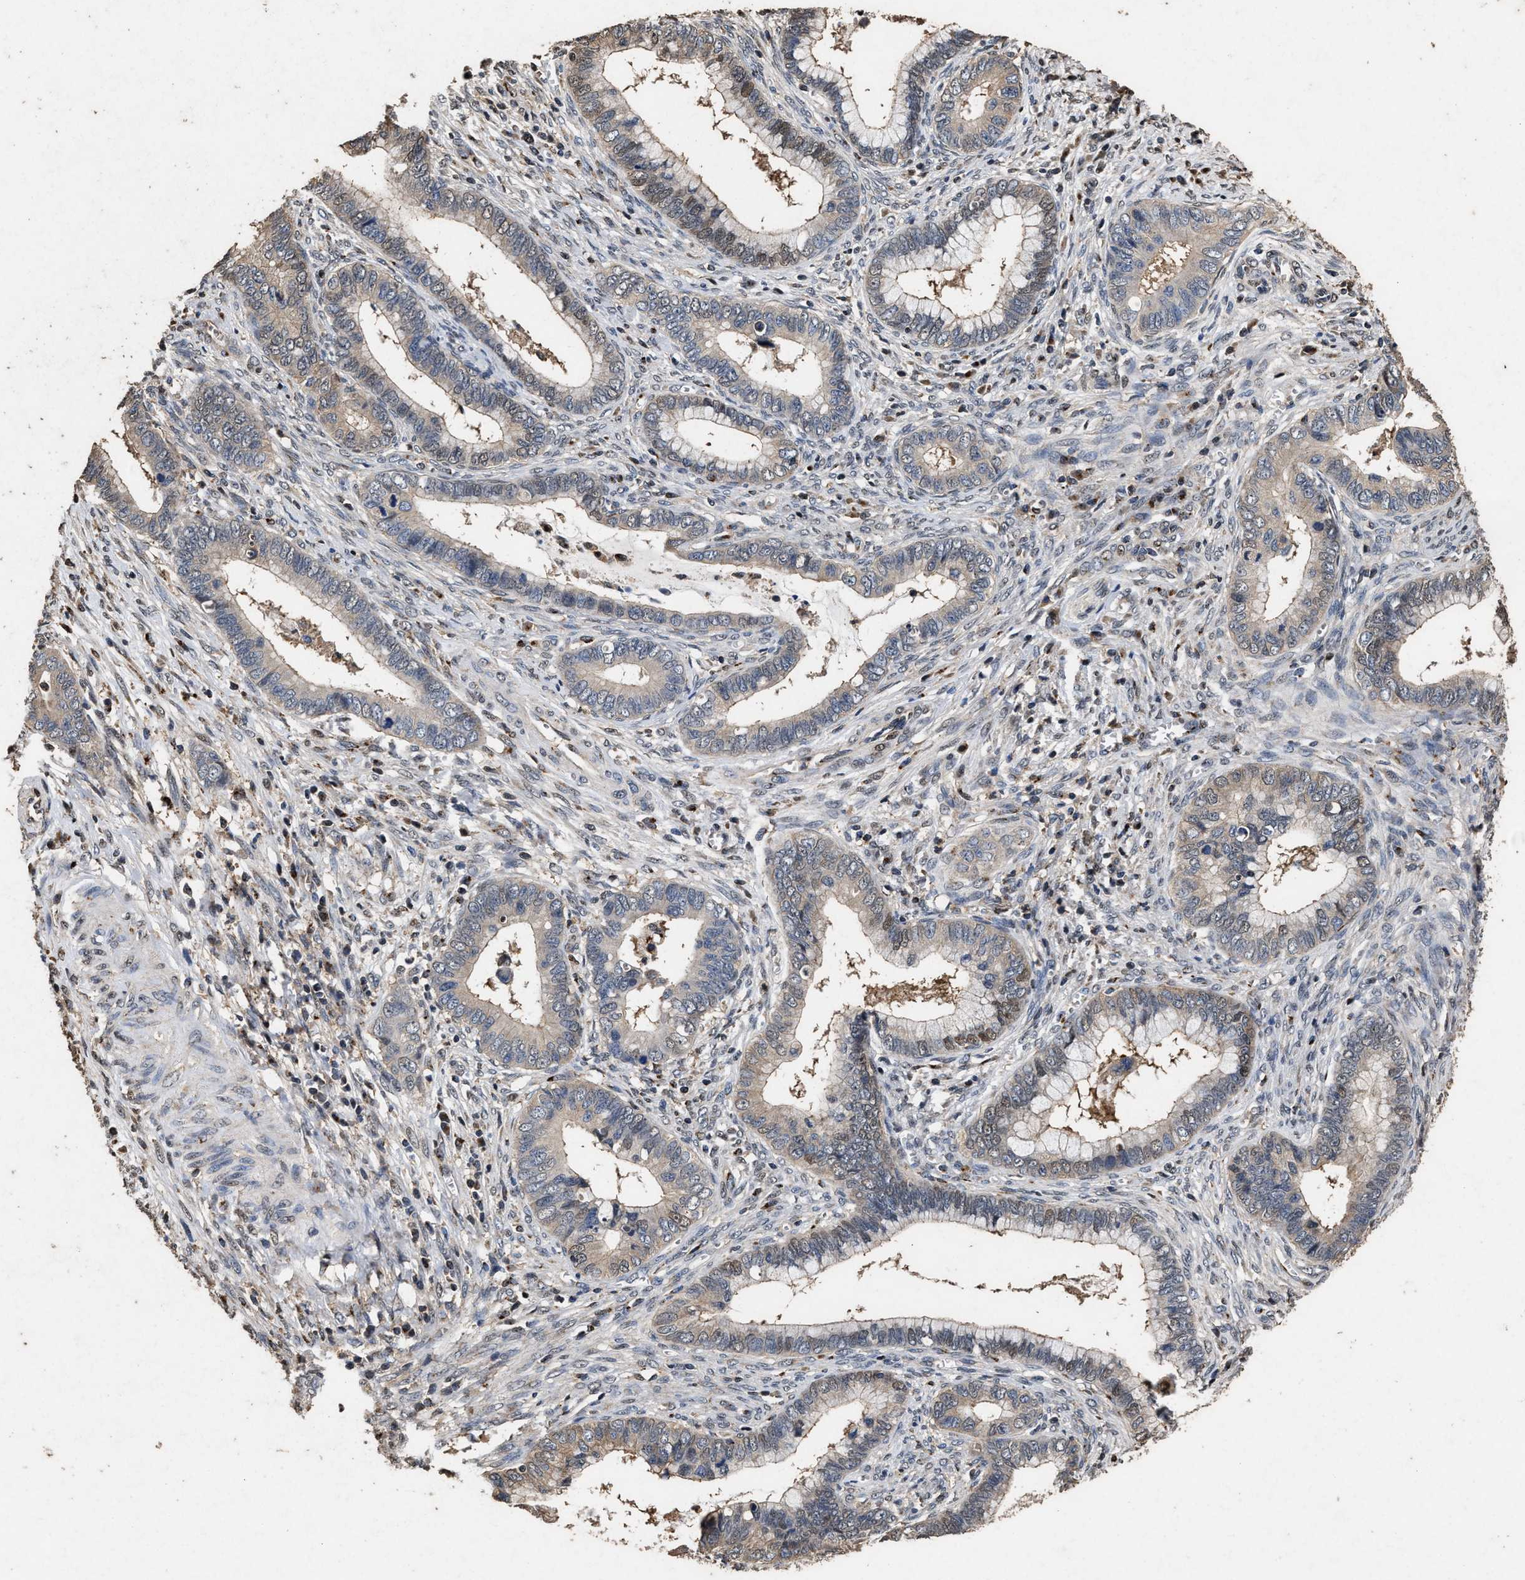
{"staining": {"intensity": "weak", "quantity": "<25%", "location": "cytoplasmic/membranous,nuclear"}, "tissue": "cervical cancer", "cell_type": "Tumor cells", "image_type": "cancer", "snomed": [{"axis": "morphology", "description": "Adenocarcinoma, NOS"}, {"axis": "topography", "description": "Cervix"}], "caption": "An IHC histopathology image of cervical cancer (adenocarcinoma) is shown. There is no staining in tumor cells of cervical cancer (adenocarcinoma).", "gene": "TPST2", "patient": {"sex": "female", "age": 44}}